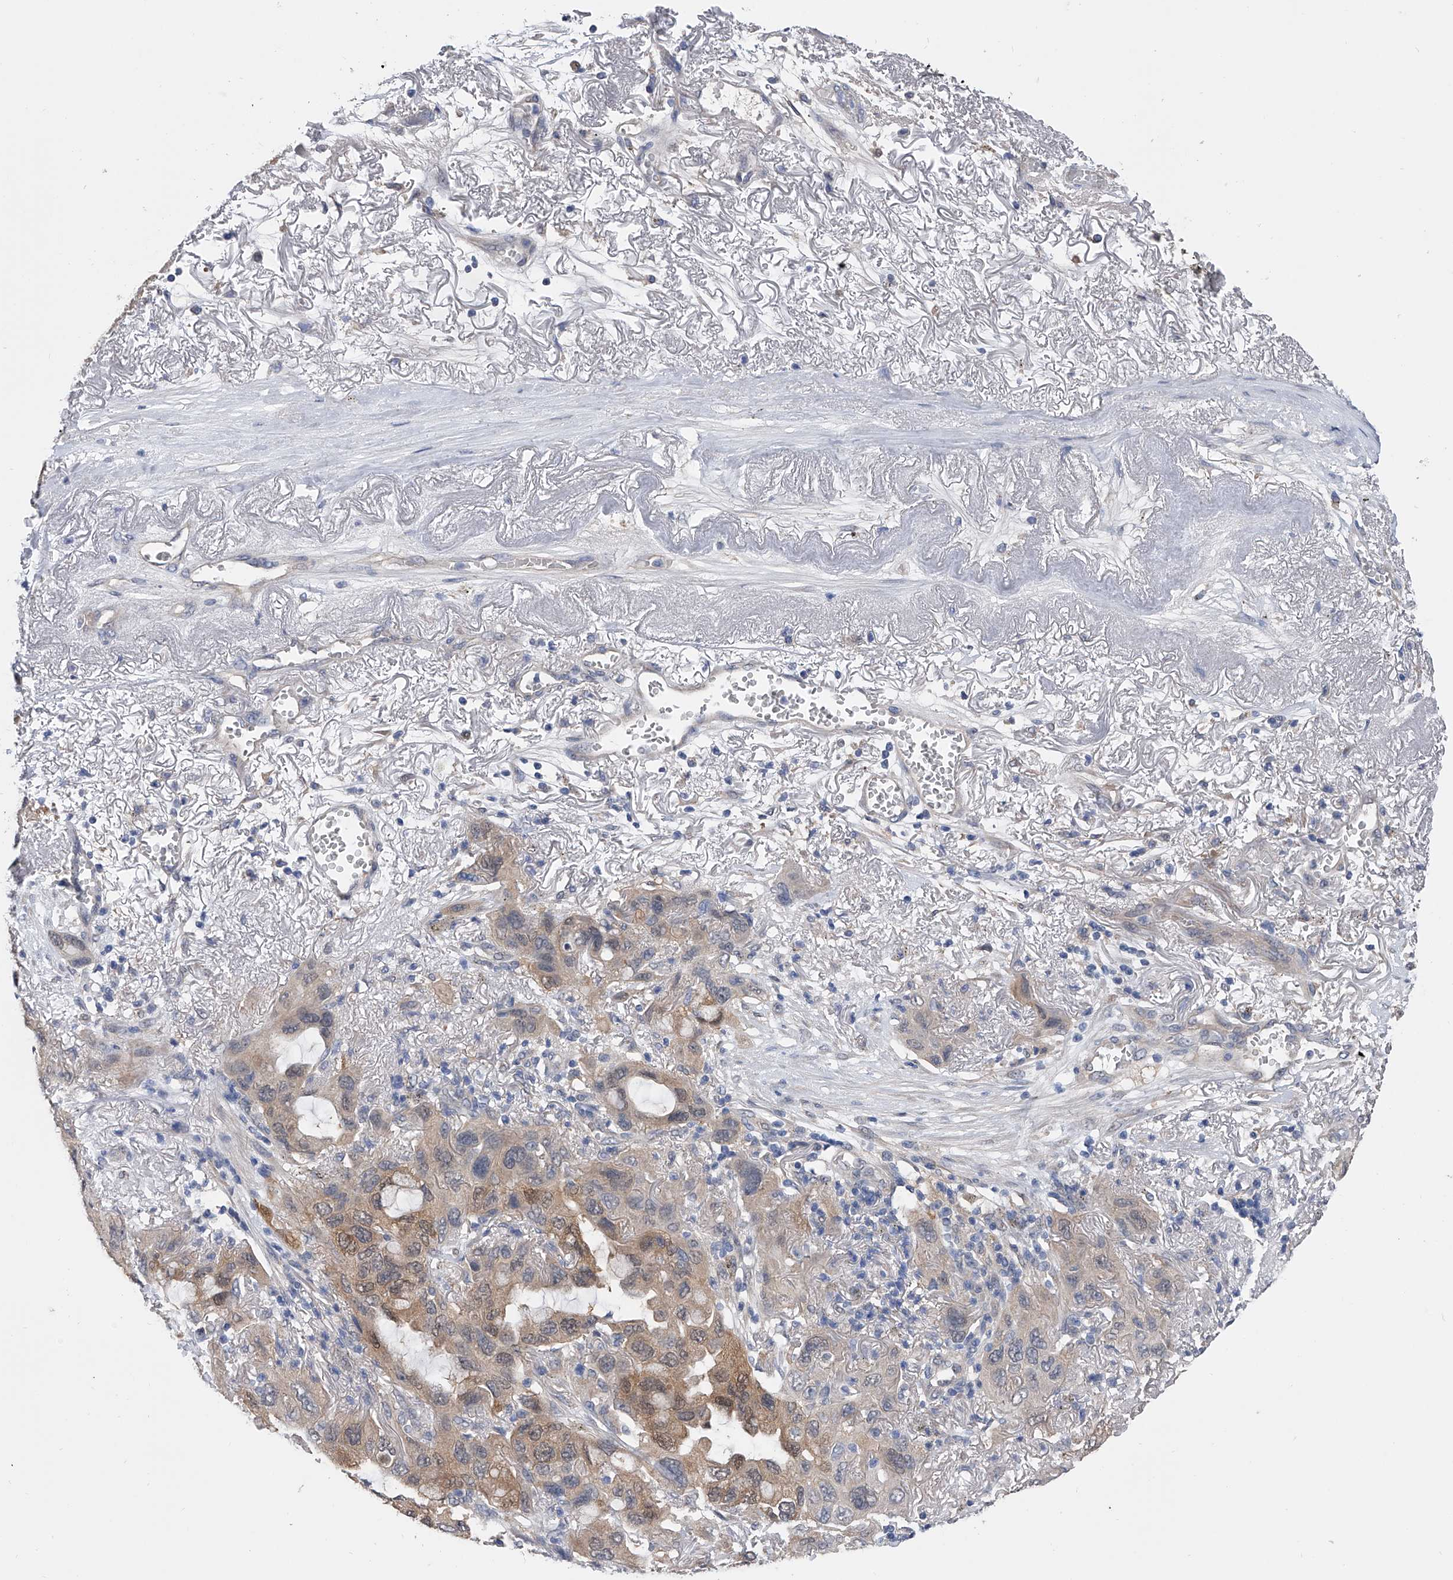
{"staining": {"intensity": "weak", "quantity": ">75%", "location": "cytoplasmic/membranous"}, "tissue": "lung cancer", "cell_type": "Tumor cells", "image_type": "cancer", "snomed": [{"axis": "morphology", "description": "Squamous cell carcinoma, NOS"}, {"axis": "topography", "description": "Lung"}], "caption": "Protein expression analysis of lung cancer (squamous cell carcinoma) shows weak cytoplasmic/membranous staining in about >75% of tumor cells.", "gene": "PGM3", "patient": {"sex": "female", "age": 73}}